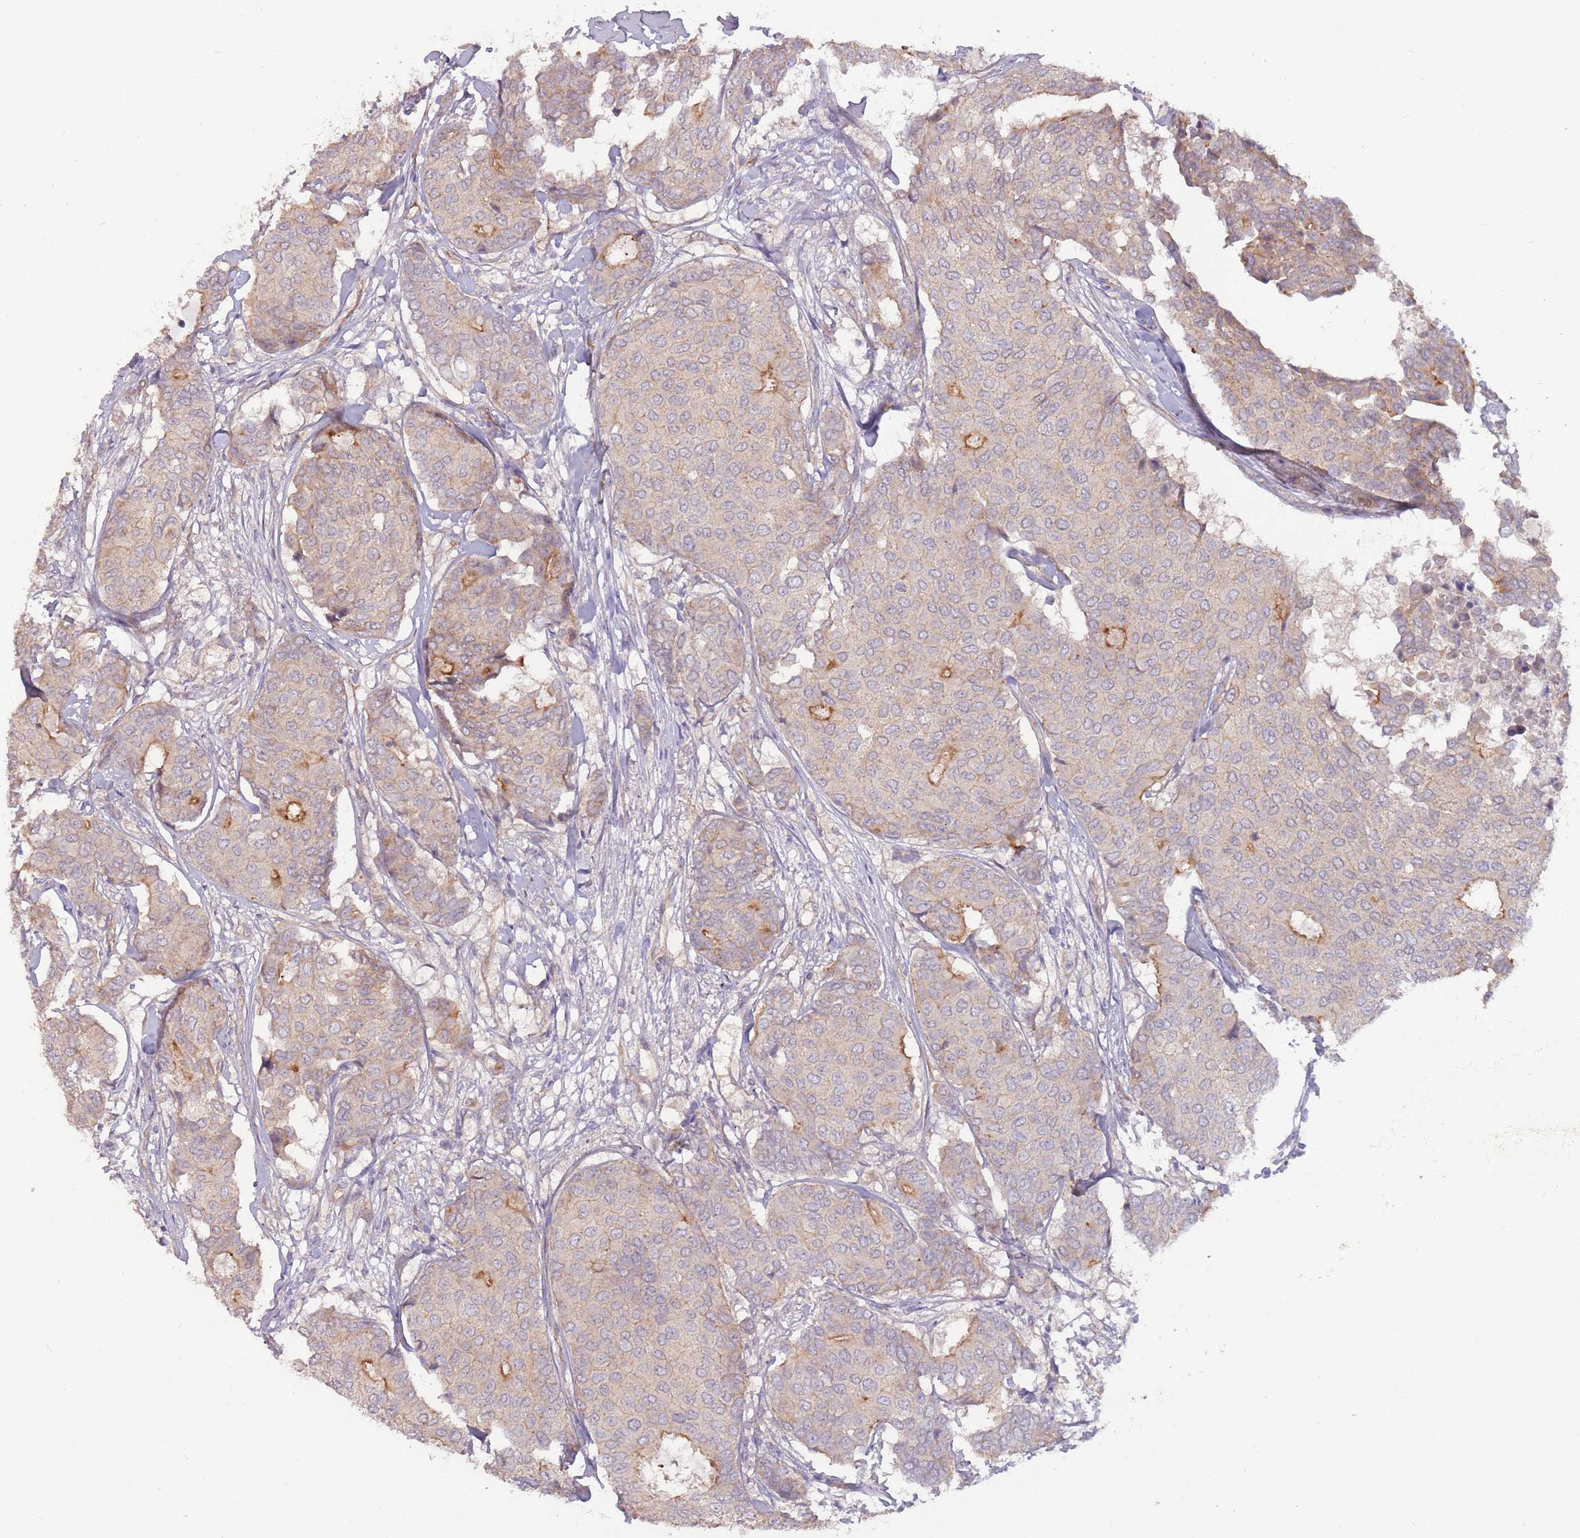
{"staining": {"intensity": "moderate", "quantity": "<25%", "location": "cytoplasmic/membranous"}, "tissue": "breast cancer", "cell_type": "Tumor cells", "image_type": "cancer", "snomed": [{"axis": "morphology", "description": "Duct carcinoma"}, {"axis": "topography", "description": "Breast"}], "caption": "Tumor cells exhibit moderate cytoplasmic/membranous positivity in approximately <25% of cells in infiltrating ductal carcinoma (breast).", "gene": "SAV1", "patient": {"sex": "female", "age": 75}}